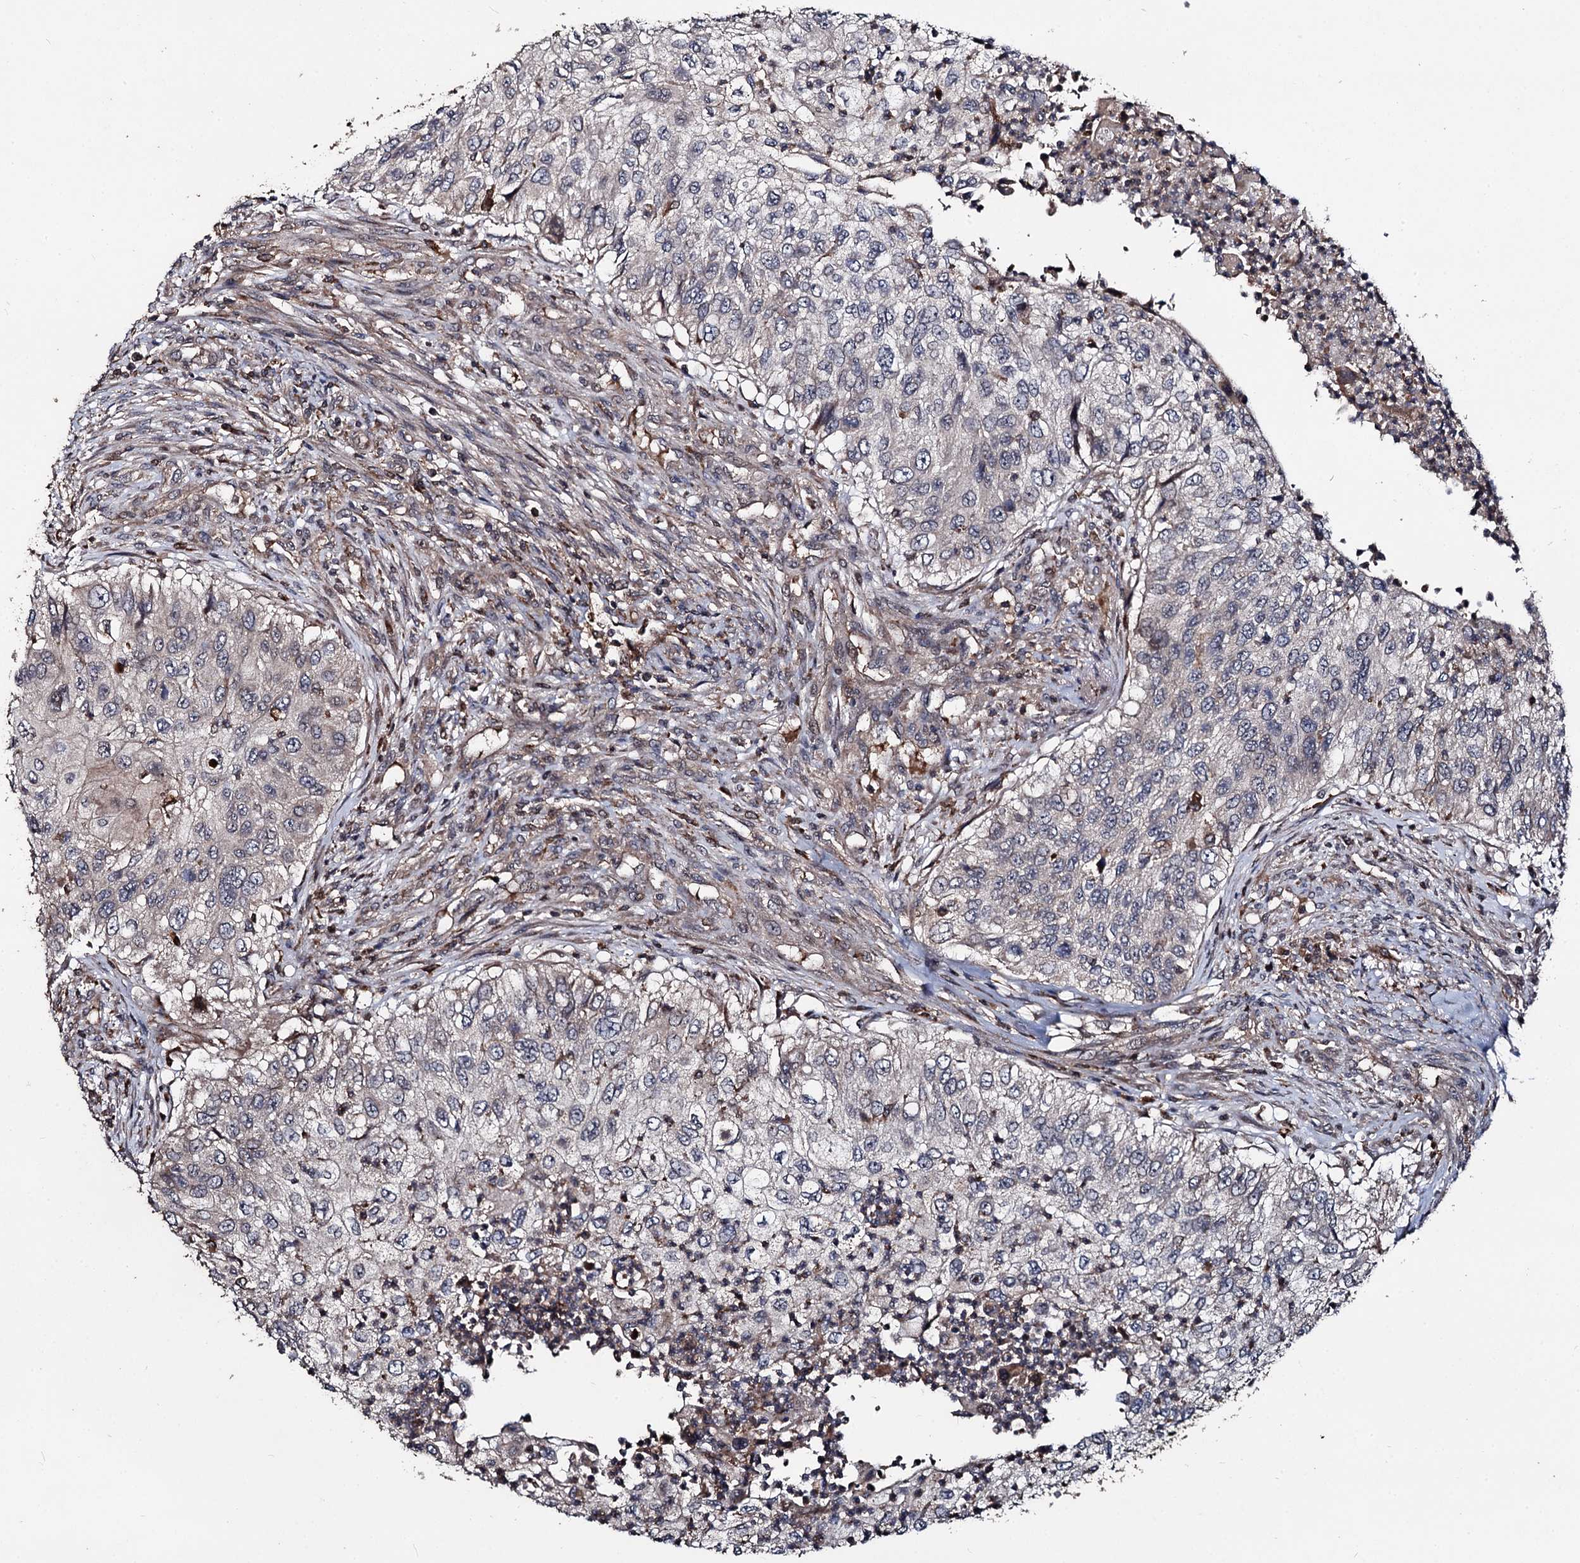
{"staining": {"intensity": "negative", "quantity": "none", "location": "none"}, "tissue": "urothelial cancer", "cell_type": "Tumor cells", "image_type": "cancer", "snomed": [{"axis": "morphology", "description": "Urothelial carcinoma, High grade"}, {"axis": "topography", "description": "Urinary bladder"}], "caption": "Immunohistochemistry (IHC) of human high-grade urothelial carcinoma exhibits no staining in tumor cells.", "gene": "BCL2L2", "patient": {"sex": "female", "age": 60}}